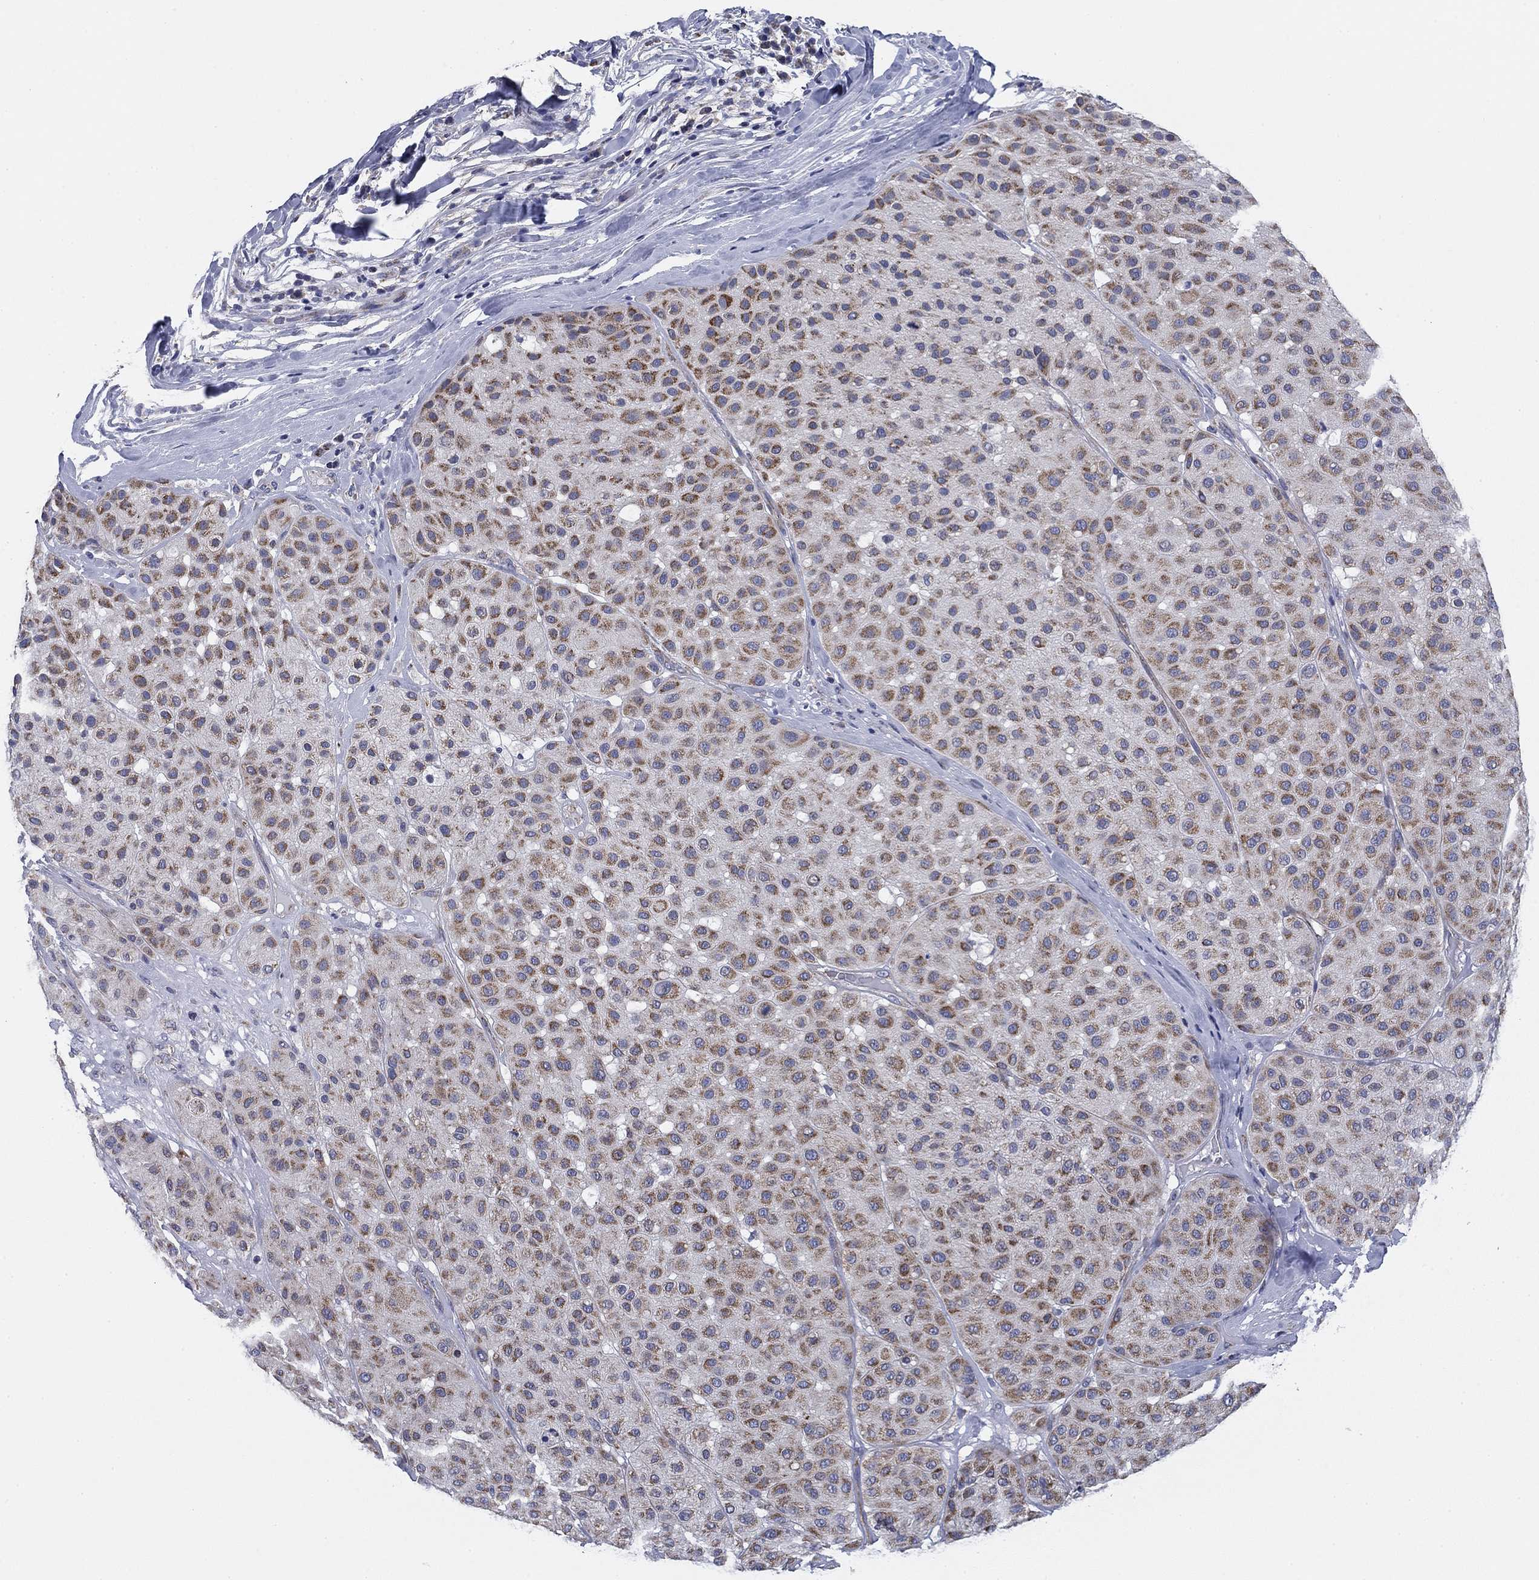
{"staining": {"intensity": "strong", "quantity": "<25%", "location": "cytoplasmic/membranous"}, "tissue": "melanoma", "cell_type": "Tumor cells", "image_type": "cancer", "snomed": [{"axis": "morphology", "description": "Malignant melanoma, Metastatic site"}, {"axis": "topography", "description": "Smooth muscle"}], "caption": "IHC photomicrograph of neoplastic tissue: human melanoma stained using immunohistochemistry exhibits medium levels of strong protein expression localized specifically in the cytoplasmic/membranous of tumor cells, appearing as a cytoplasmic/membranous brown color.", "gene": "NACAD", "patient": {"sex": "male", "age": 41}}